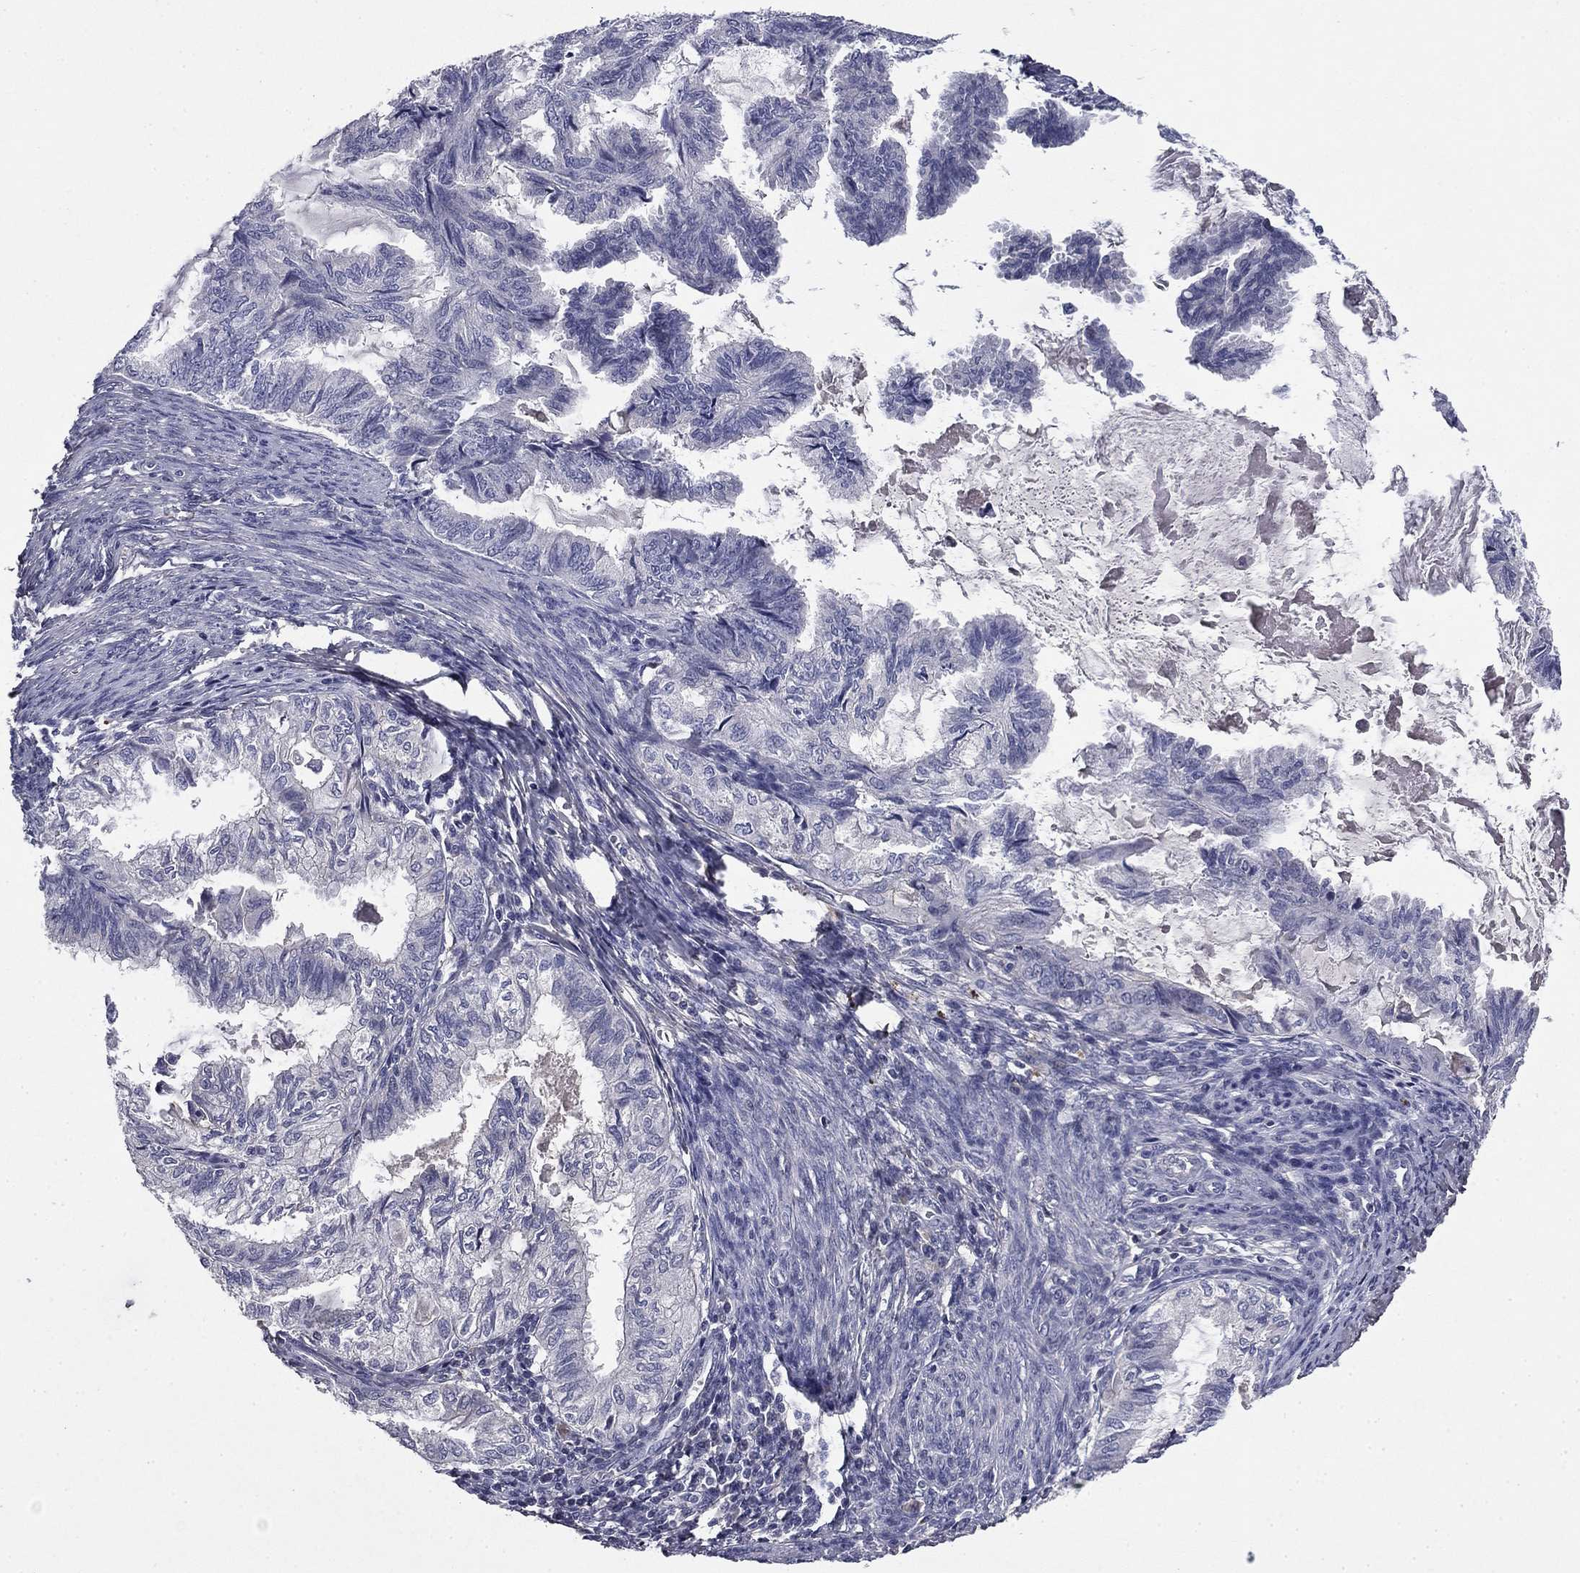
{"staining": {"intensity": "negative", "quantity": "none", "location": "none"}, "tissue": "endometrial cancer", "cell_type": "Tumor cells", "image_type": "cancer", "snomed": [{"axis": "morphology", "description": "Adenocarcinoma, NOS"}, {"axis": "topography", "description": "Endometrium"}], "caption": "Human adenocarcinoma (endometrial) stained for a protein using IHC displays no expression in tumor cells.", "gene": "COL2A1", "patient": {"sex": "female", "age": 86}}